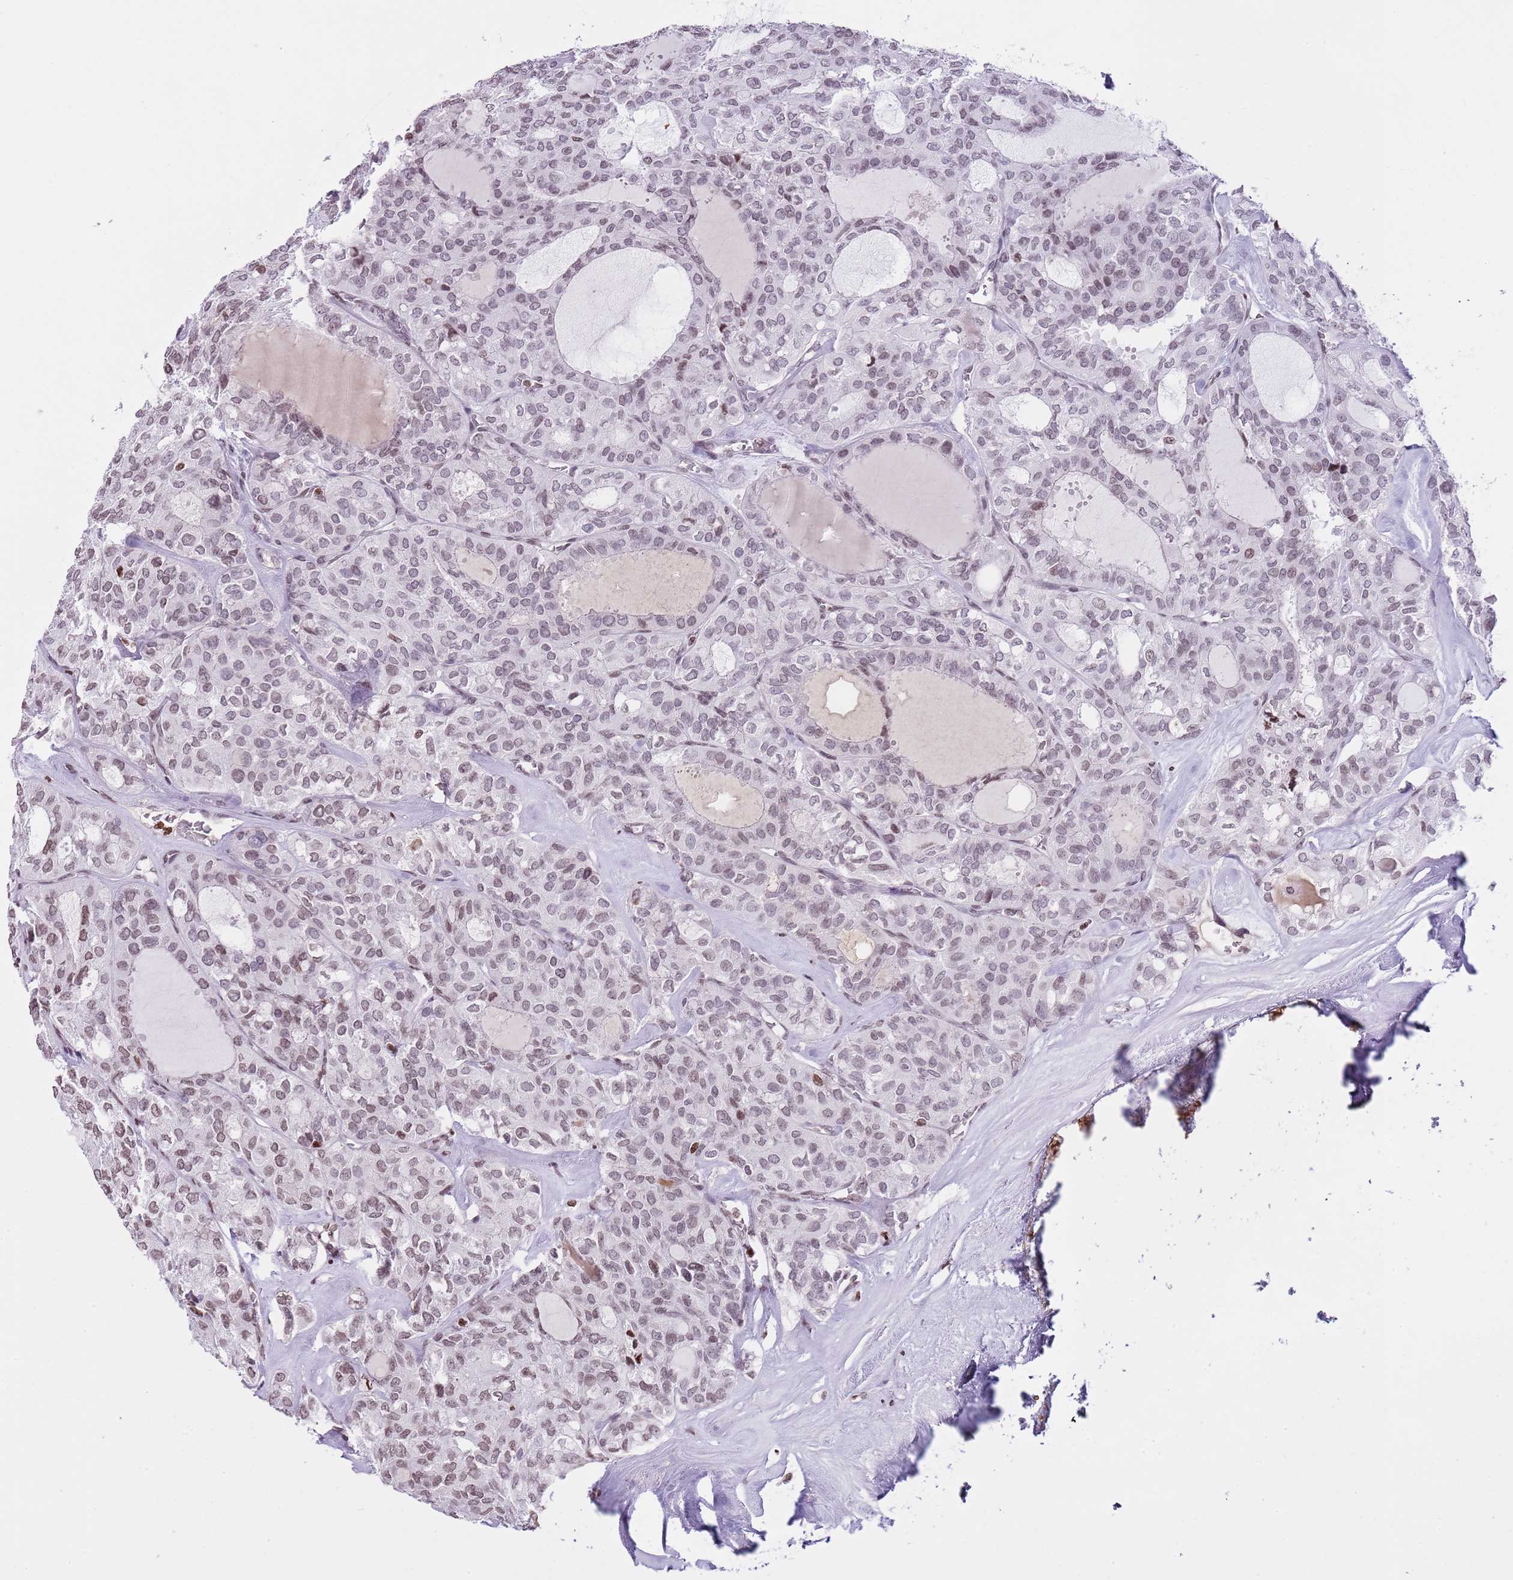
{"staining": {"intensity": "weak", "quantity": "25%-75%", "location": "nuclear"}, "tissue": "thyroid cancer", "cell_type": "Tumor cells", "image_type": "cancer", "snomed": [{"axis": "morphology", "description": "Follicular adenoma carcinoma, NOS"}, {"axis": "topography", "description": "Thyroid gland"}], "caption": "Protein positivity by IHC reveals weak nuclear positivity in approximately 25%-75% of tumor cells in thyroid cancer (follicular adenoma carcinoma). The staining is performed using DAB brown chromogen to label protein expression. The nuclei are counter-stained blue using hematoxylin.", "gene": "KPNA3", "patient": {"sex": "male", "age": 75}}